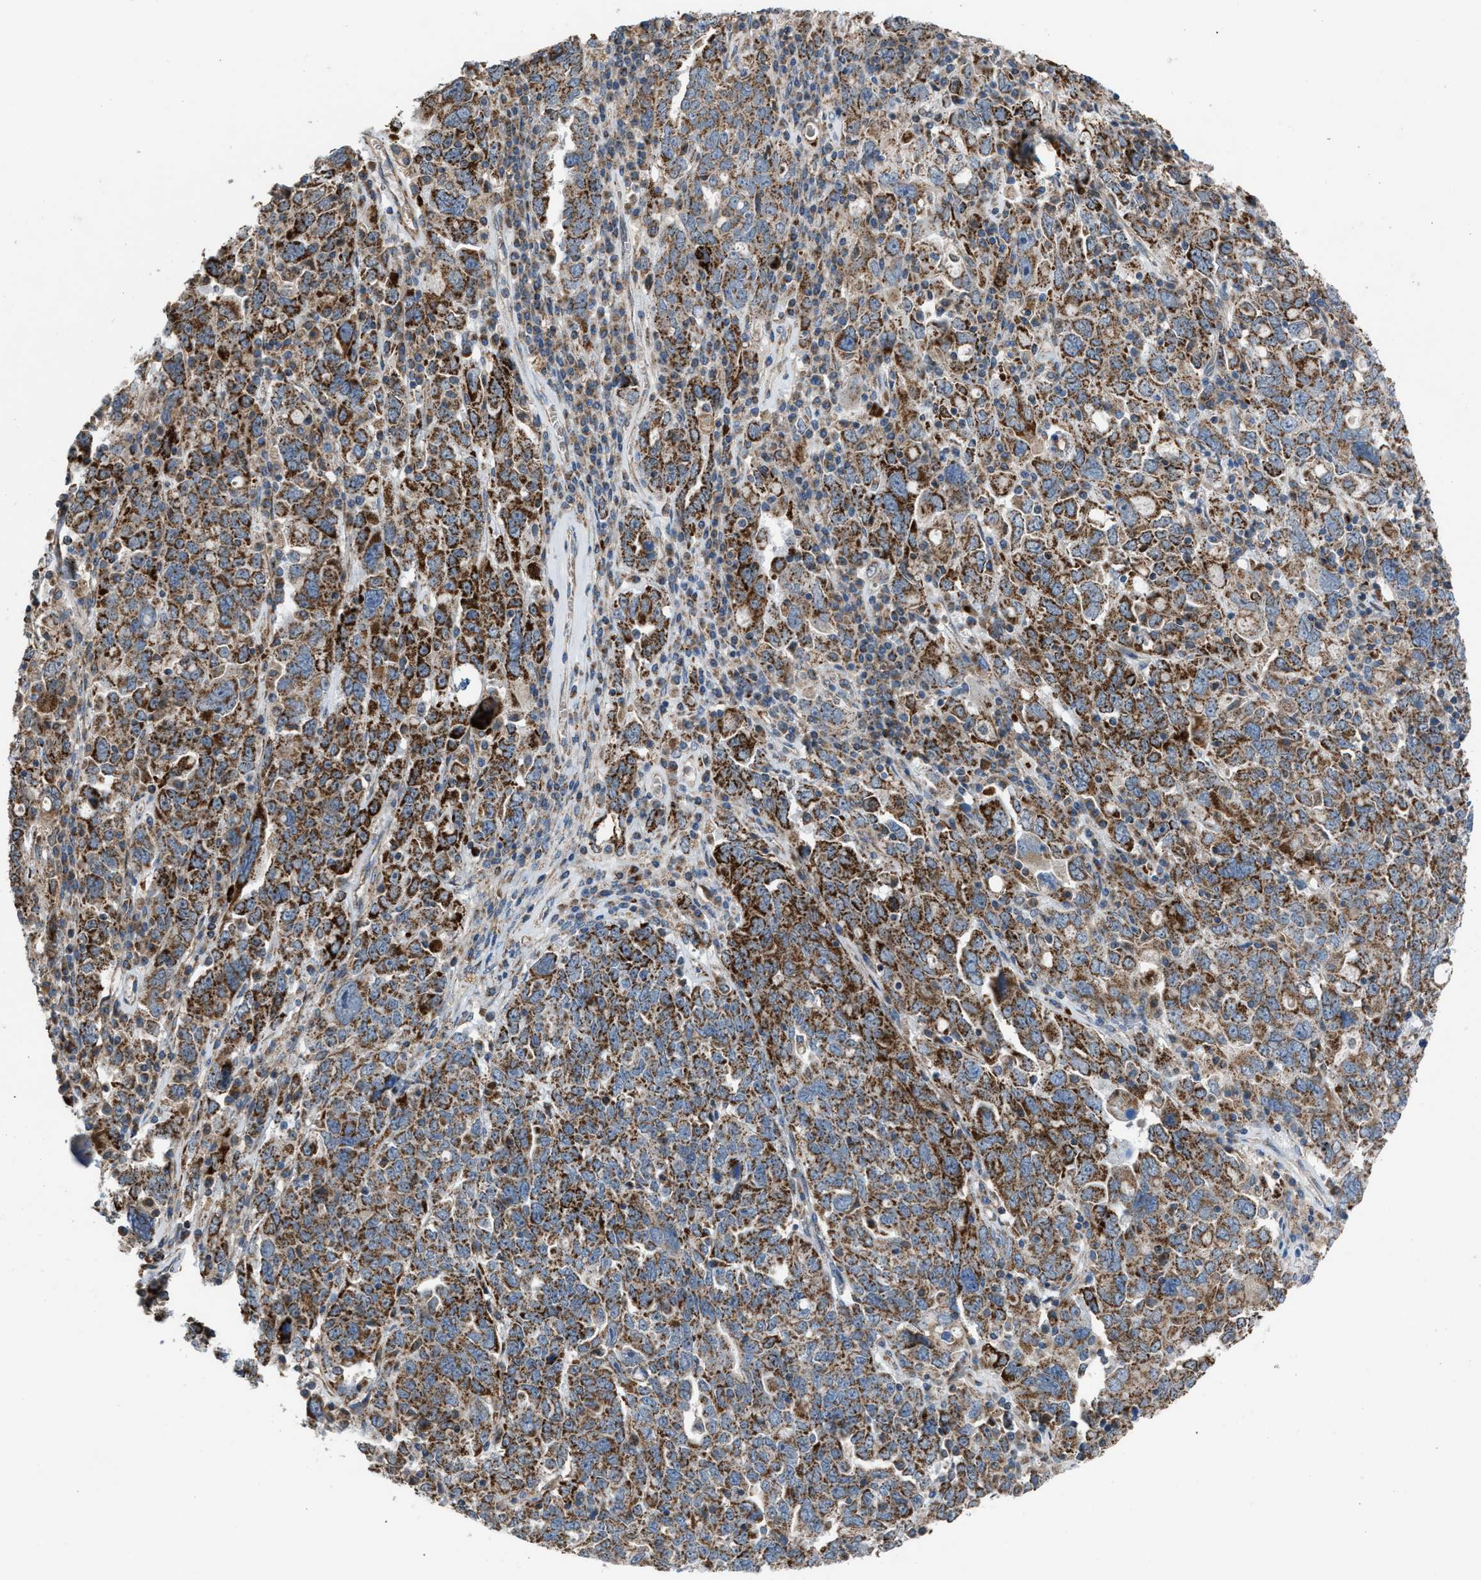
{"staining": {"intensity": "moderate", "quantity": ">75%", "location": "cytoplasmic/membranous"}, "tissue": "ovarian cancer", "cell_type": "Tumor cells", "image_type": "cancer", "snomed": [{"axis": "morphology", "description": "Carcinoma, endometroid"}, {"axis": "topography", "description": "Ovary"}], "caption": "Immunohistochemistry histopathology image of neoplastic tissue: human ovarian cancer (endometroid carcinoma) stained using IHC reveals medium levels of moderate protein expression localized specifically in the cytoplasmic/membranous of tumor cells, appearing as a cytoplasmic/membranous brown color.", "gene": "SLC10A3", "patient": {"sex": "female", "age": 62}}